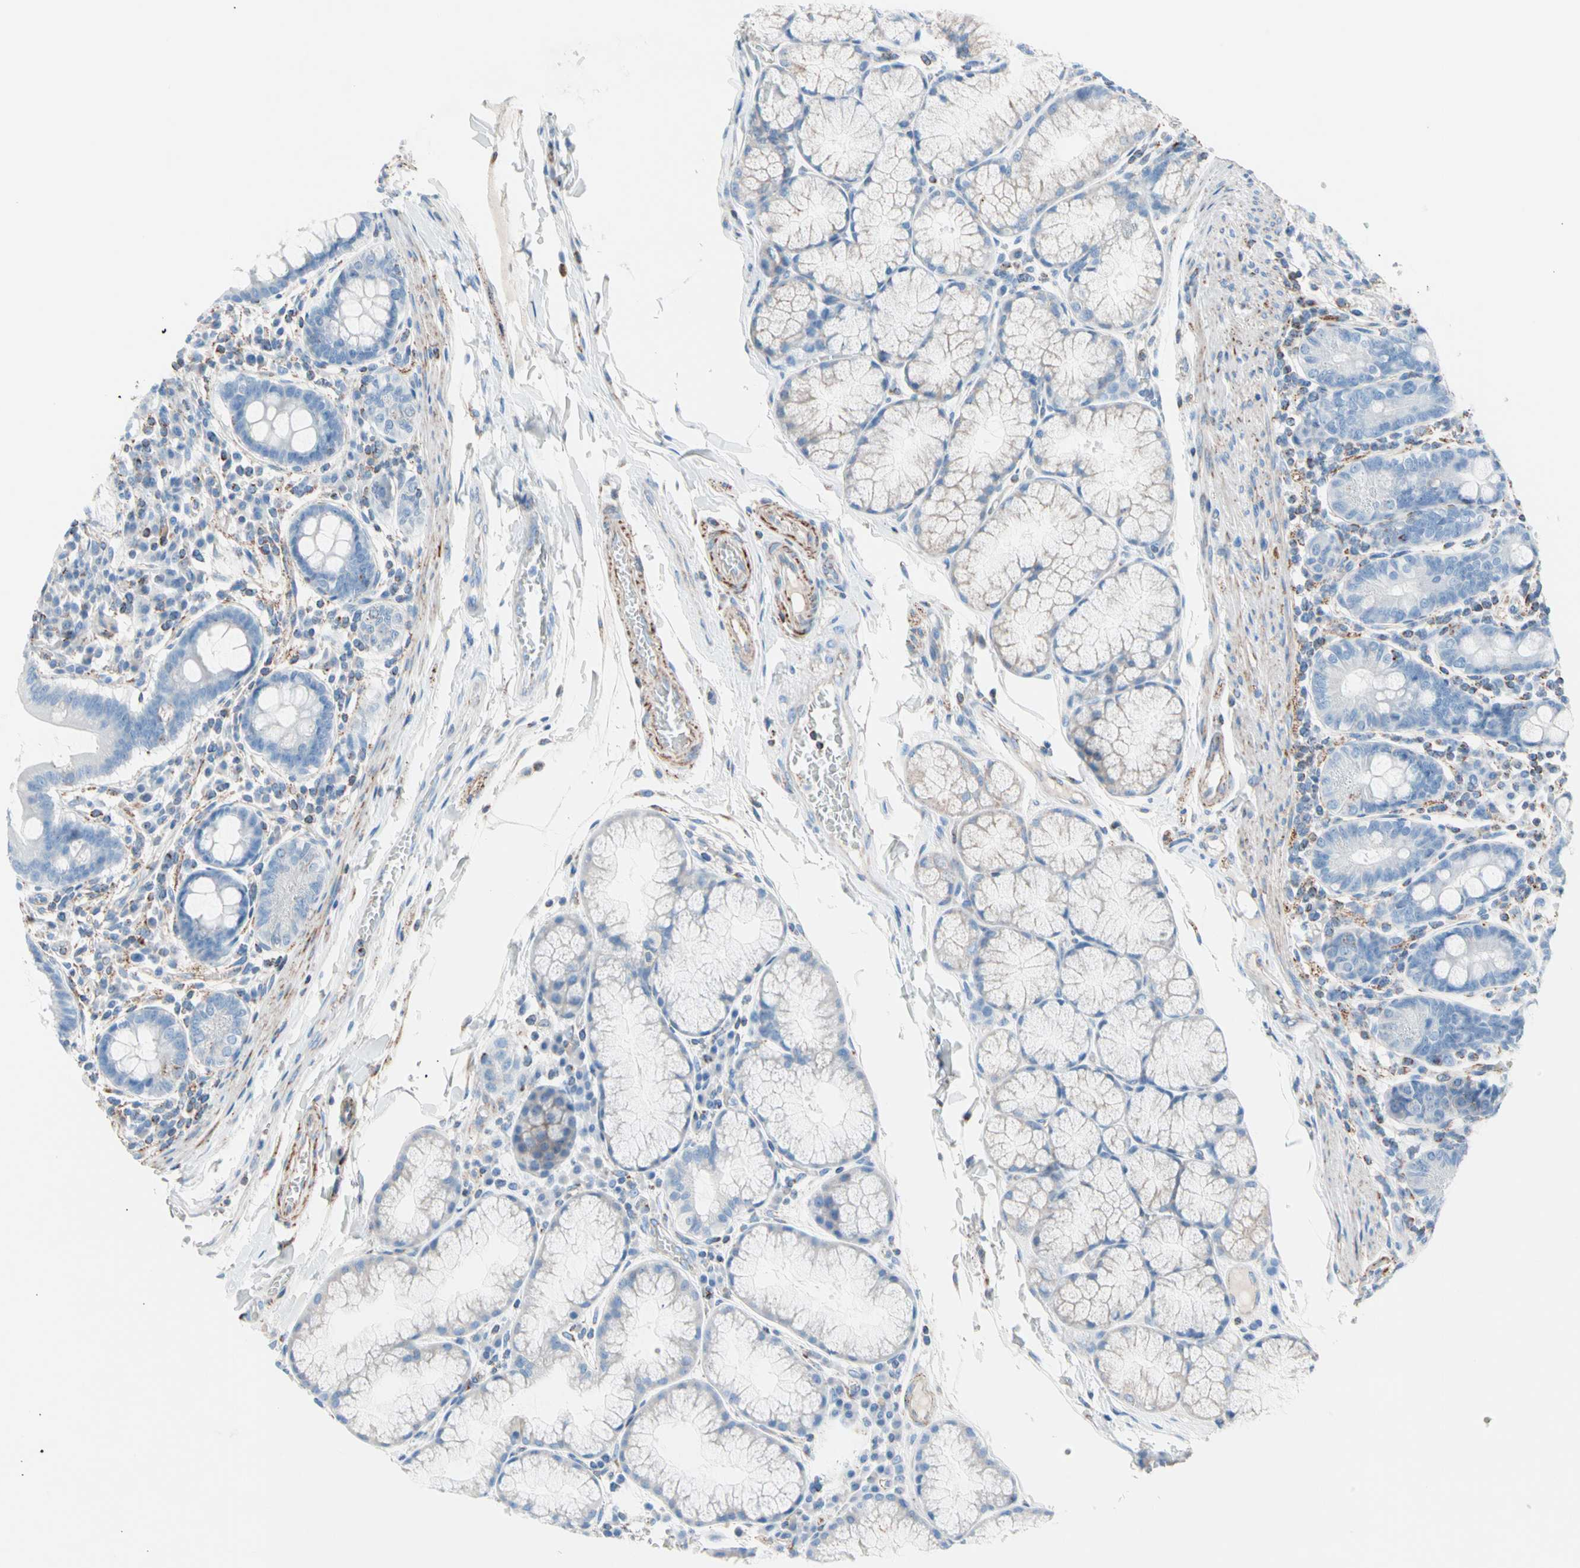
{"staining": {"intensity": "negative", "quantity": "none", "location": "none"}, "tissue": "duodenum", "cell_type": "Glandular cells", "image_type": "normal", "snomed": [{"axis": "morphology", "description": "Normal tissue, NOS"}, {"axis": "topography", "description": "Duodenum"}], "caption": "DAB (3,3'-diaminobenzidine) immunohistochemical staining of normal human duodenum displays no significant staining in glandular cells.", "gene": "HK1", "patient": {"sex": "male", "age": 50}}